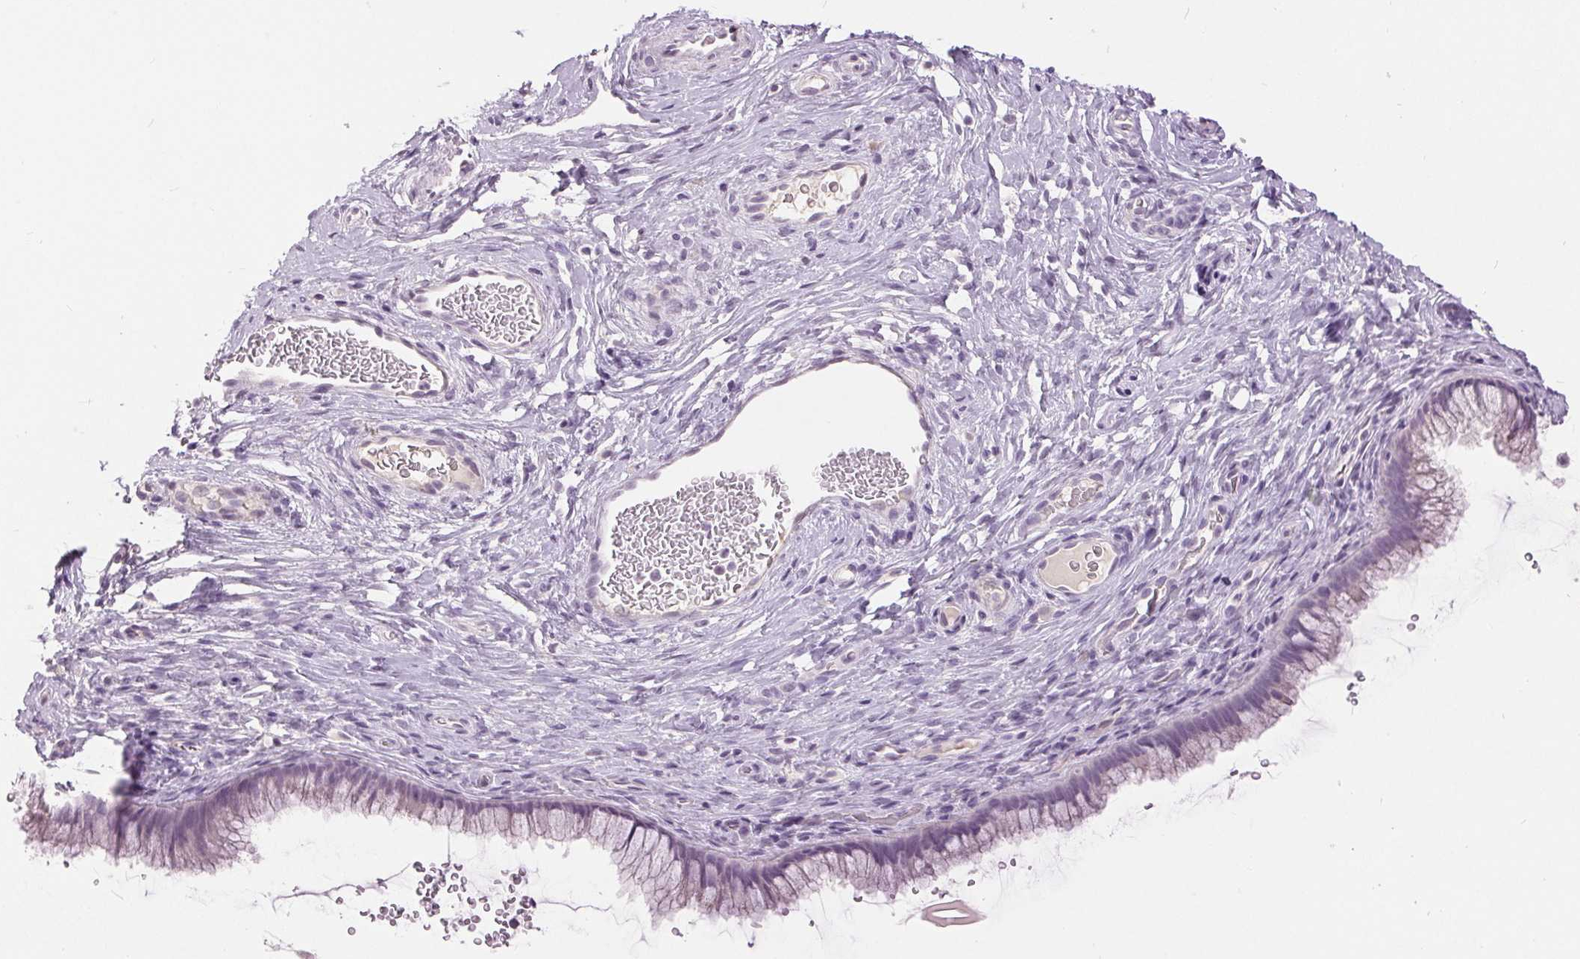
{"staining": {"intensity": "negative", "quantity": "none", "location": "none"}, "tissue": "cervix", "cell_type": "Glandular cells", "image_type": "normal", "snomed": [{"axis": "morphology", "description": "Normal tissue, NOS"}, {"axis": "topography", "description": "Cervix"}], "caption": "This is a image of immunohistochemistry staining of benign cervix, which shows no expression in glandular cells.", "gene": "DSG3", "patient": {"sex": "female", "age": 34}}